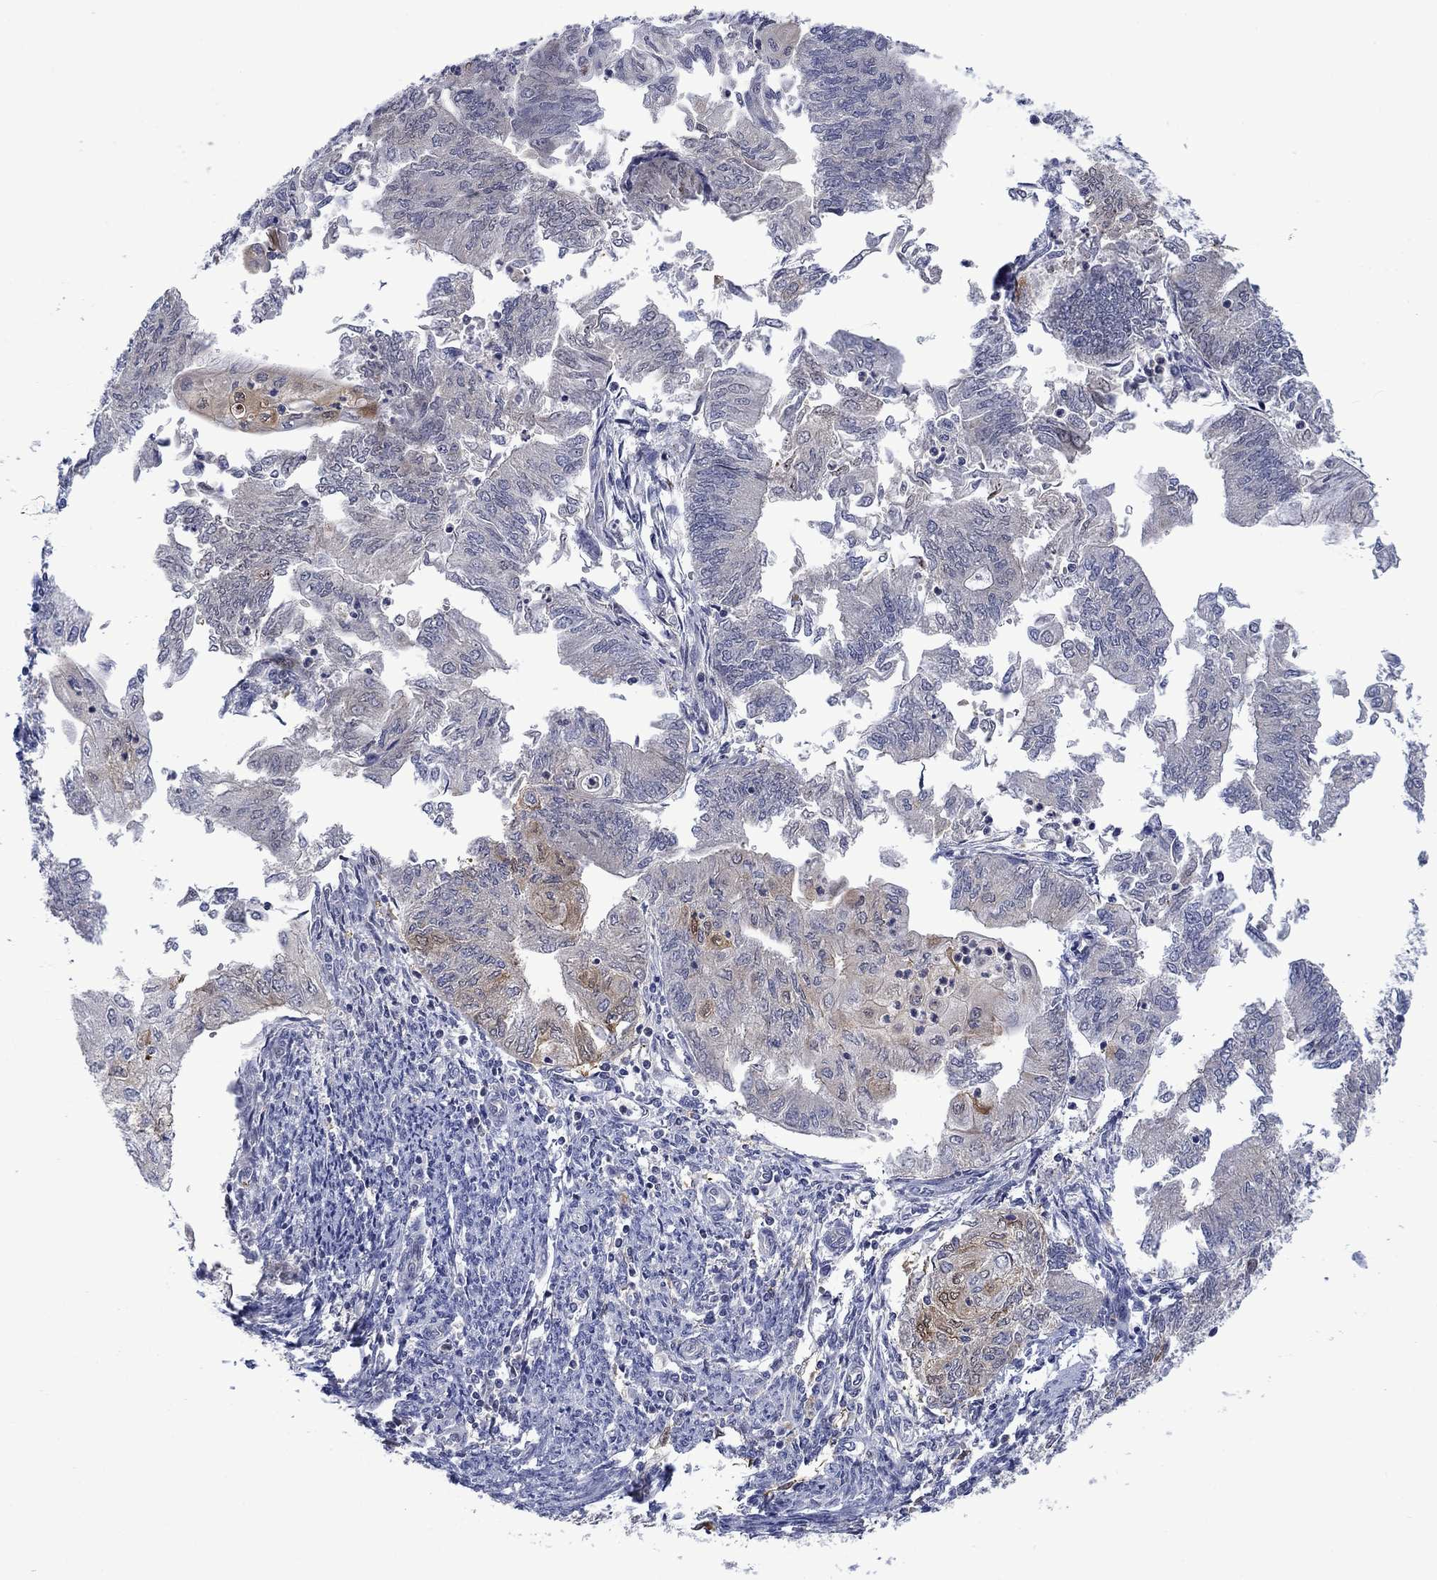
{"staining": {"intensity": "moderate", "quantity": "<25%", "location": "cytoplasmic/membranous"}, "tissue": "endometrial cancer", "cell_type": "Tumor cells", "image_type": "cancer", "snomed": [{"axis": "morphology", "description": "Adenocarcinoma, NOS"}, {"axis": "topography", "description": "Endometrium"}], "caption": "Tumor cells show low levels of moderate cytoplasmic/membranous positivity in approximately <25% of cells in adenocarcinoma (endometrial).", "gene": "AGL", "patient": {"sex": "female", "age": 59}}